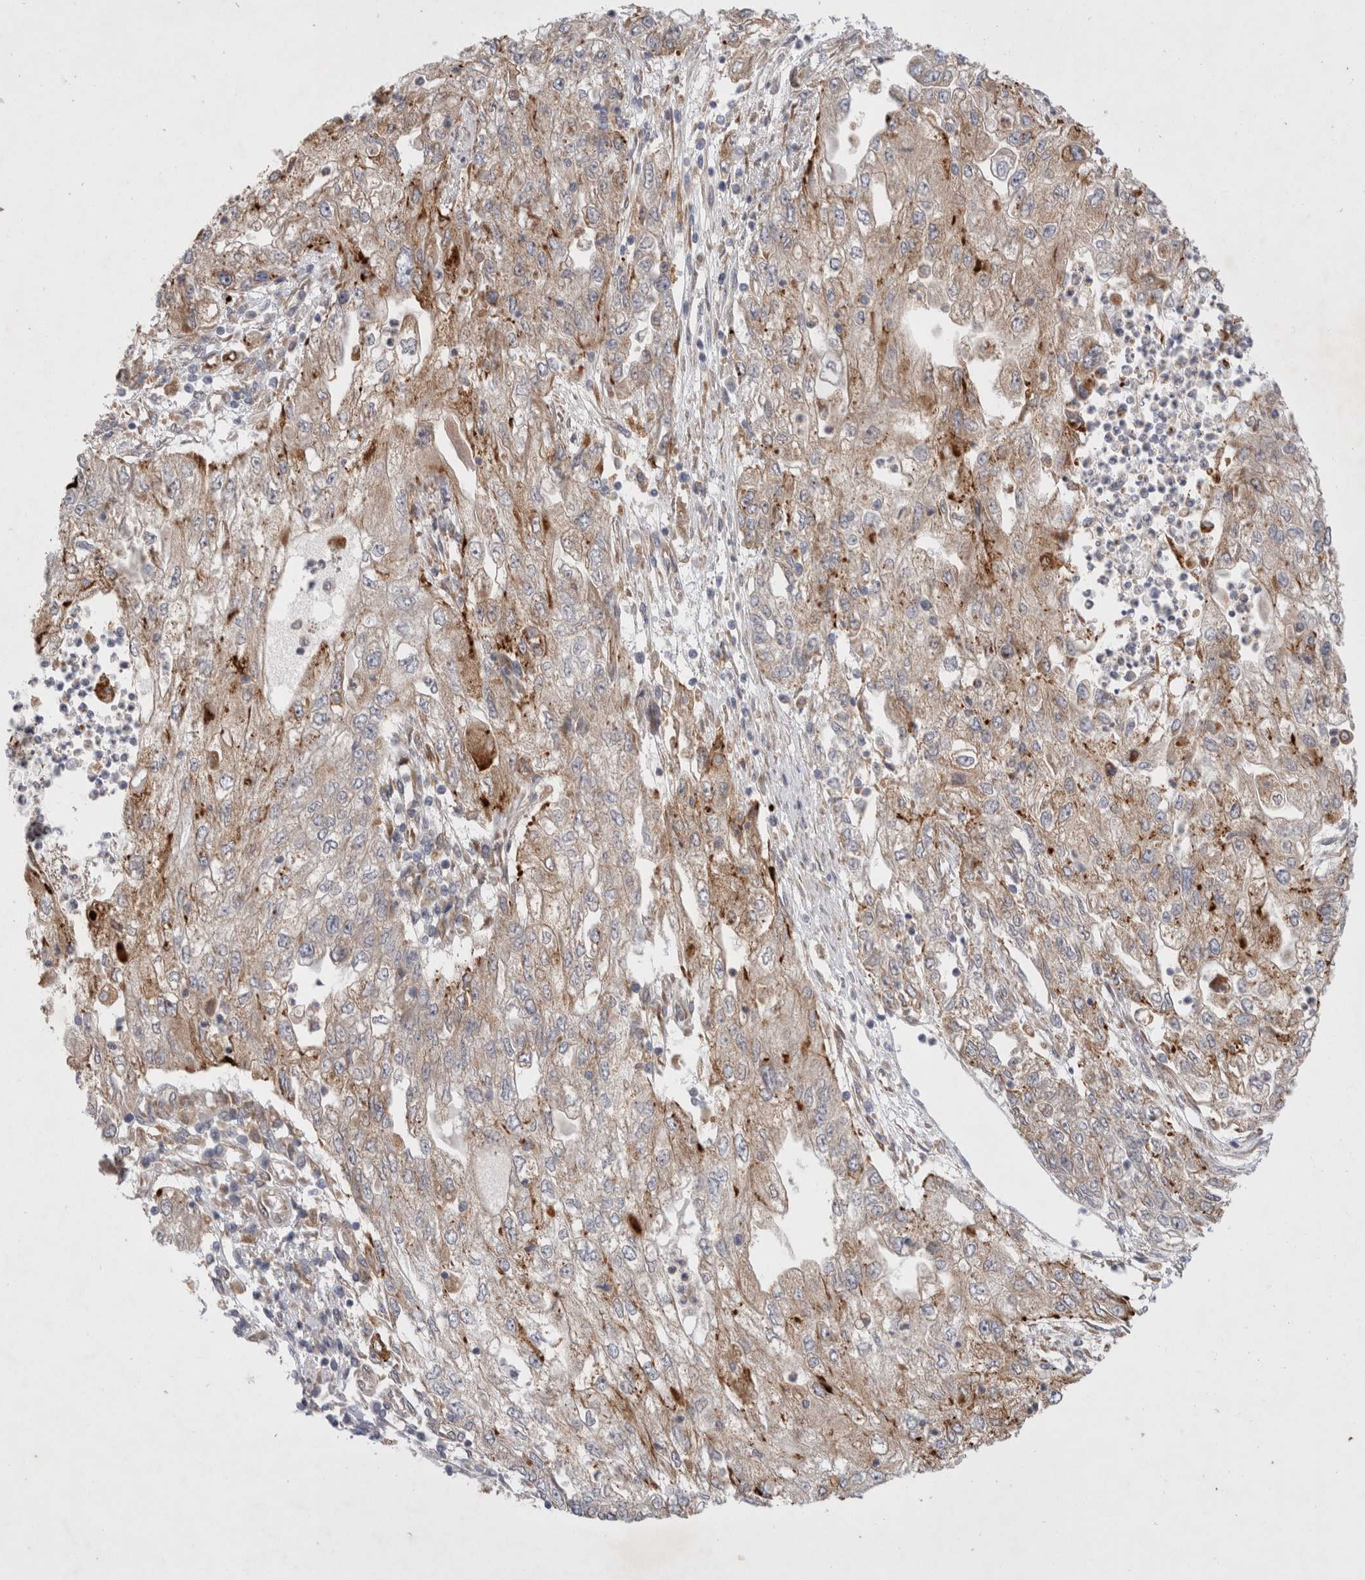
{"staining": {"intensity": "moderate", "quantity": ">75%", "location": "cytoplasmic/membranous"}, "tissue": "endometrial cancer", "cell_type": "Tumor cells", "image_type": "cancer", "snomed": [{"axis": "morphology", "description": "Adenocarcinoma, NOS"}, {"axis": "topography", "description": "Endometrium"}], "caption": "Immunohistochemical staining of human endometrial cancer (adenocarcinoma) reveals medium levels of moderate cytoplasmic/membranous protein staining in approximately >75% of tumor cells. Nuclei are stained in blue.", "gene": "NPC1", "patient": {"sex": "female", "age": 49}}